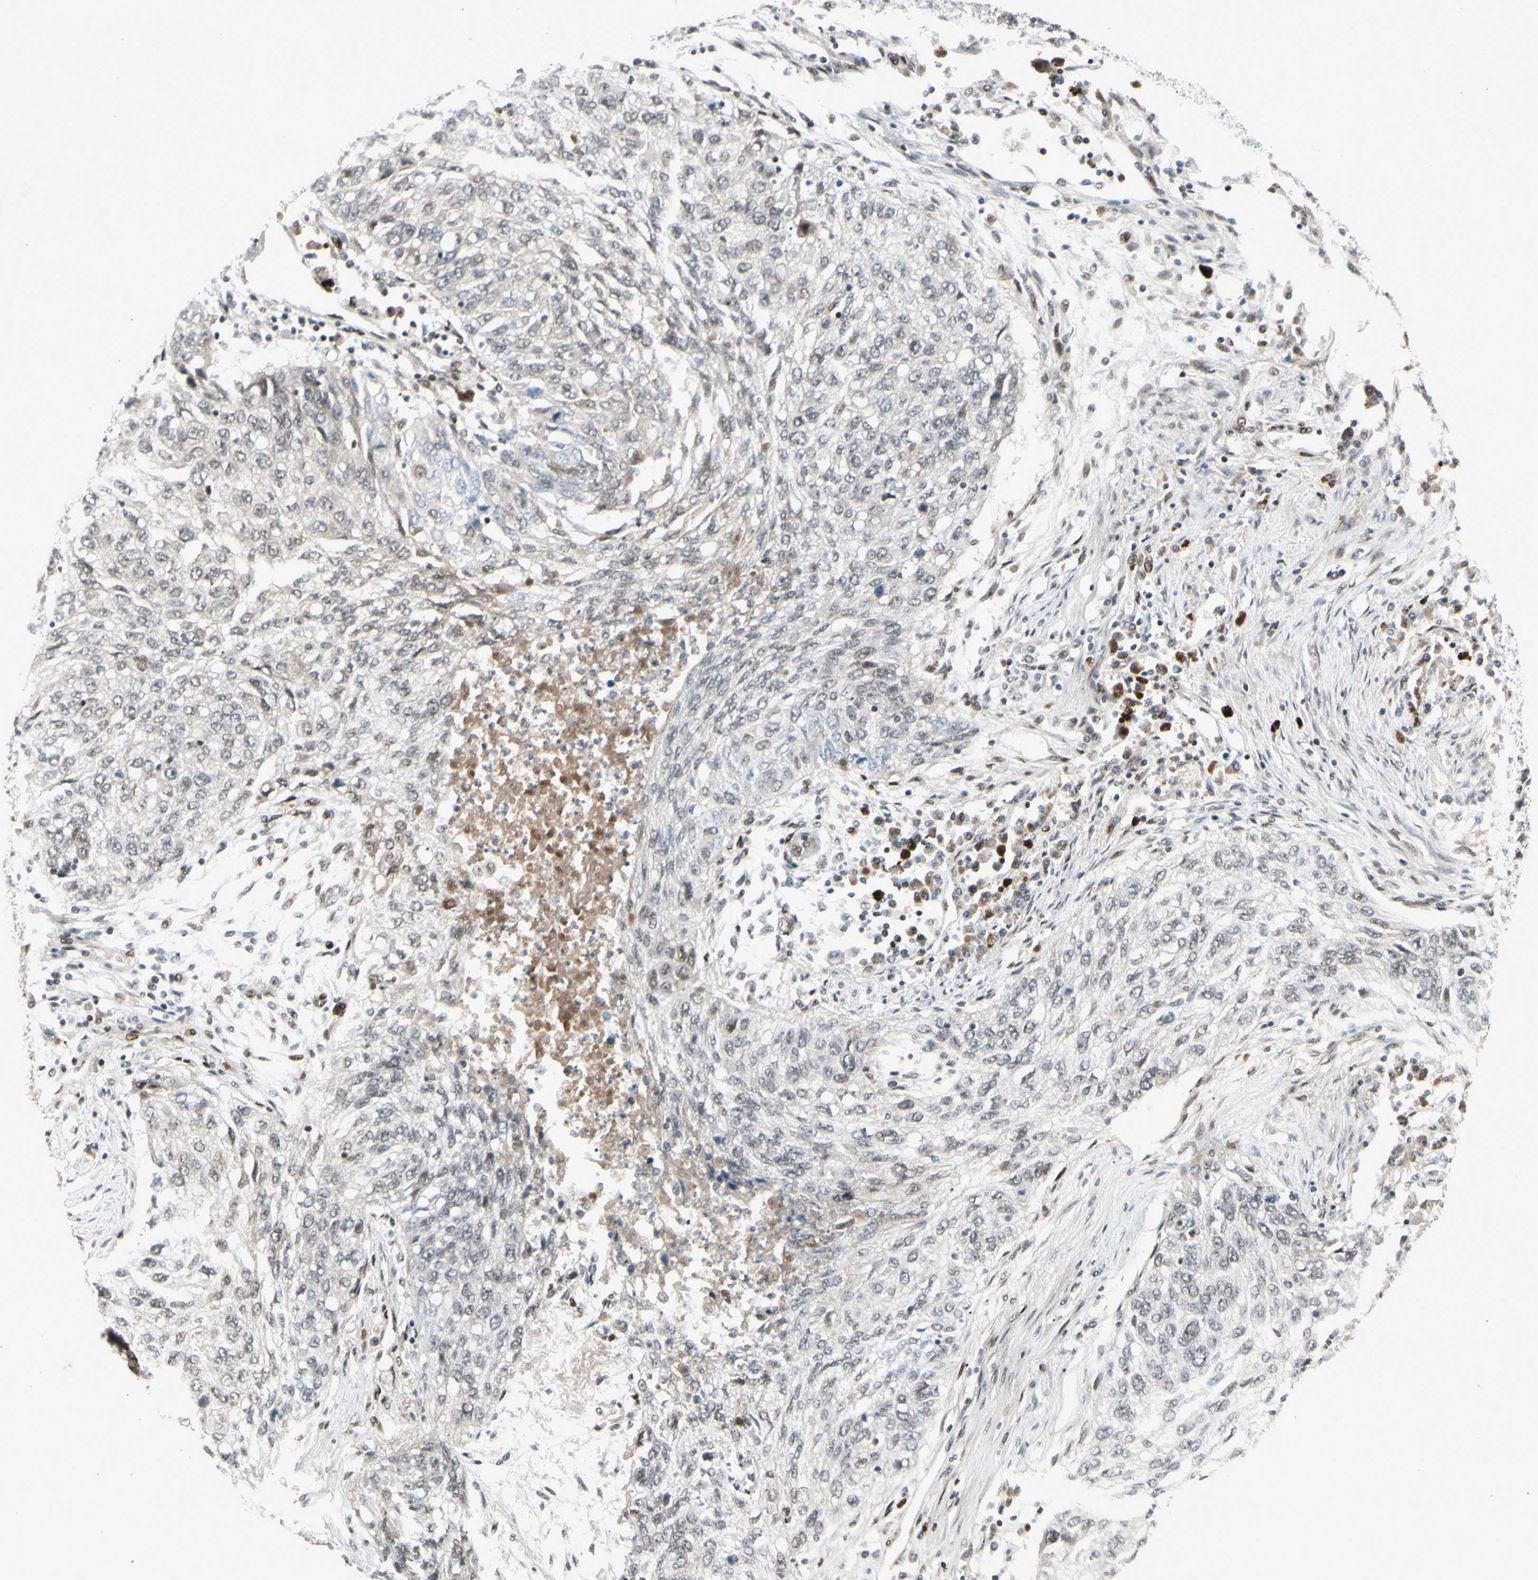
{"staining": {"intensity": "negative", "quantity": "none", "location": "none"}, "tissue": "lung cancer", "cell_type": "Tumor cells", "image_type": "cancer", "snomed": [{"axis": "morphology", "description": "Squamous cell carcinoma, NOS"}, {"axis": "topography", "description": "Lung"}], "caption": "Immunohistochemical staining of lung cancer exhibits no significant expression in tumor cells.", "gene": "FOXJ2", "patient": {"sex": "female", "age": 63}}